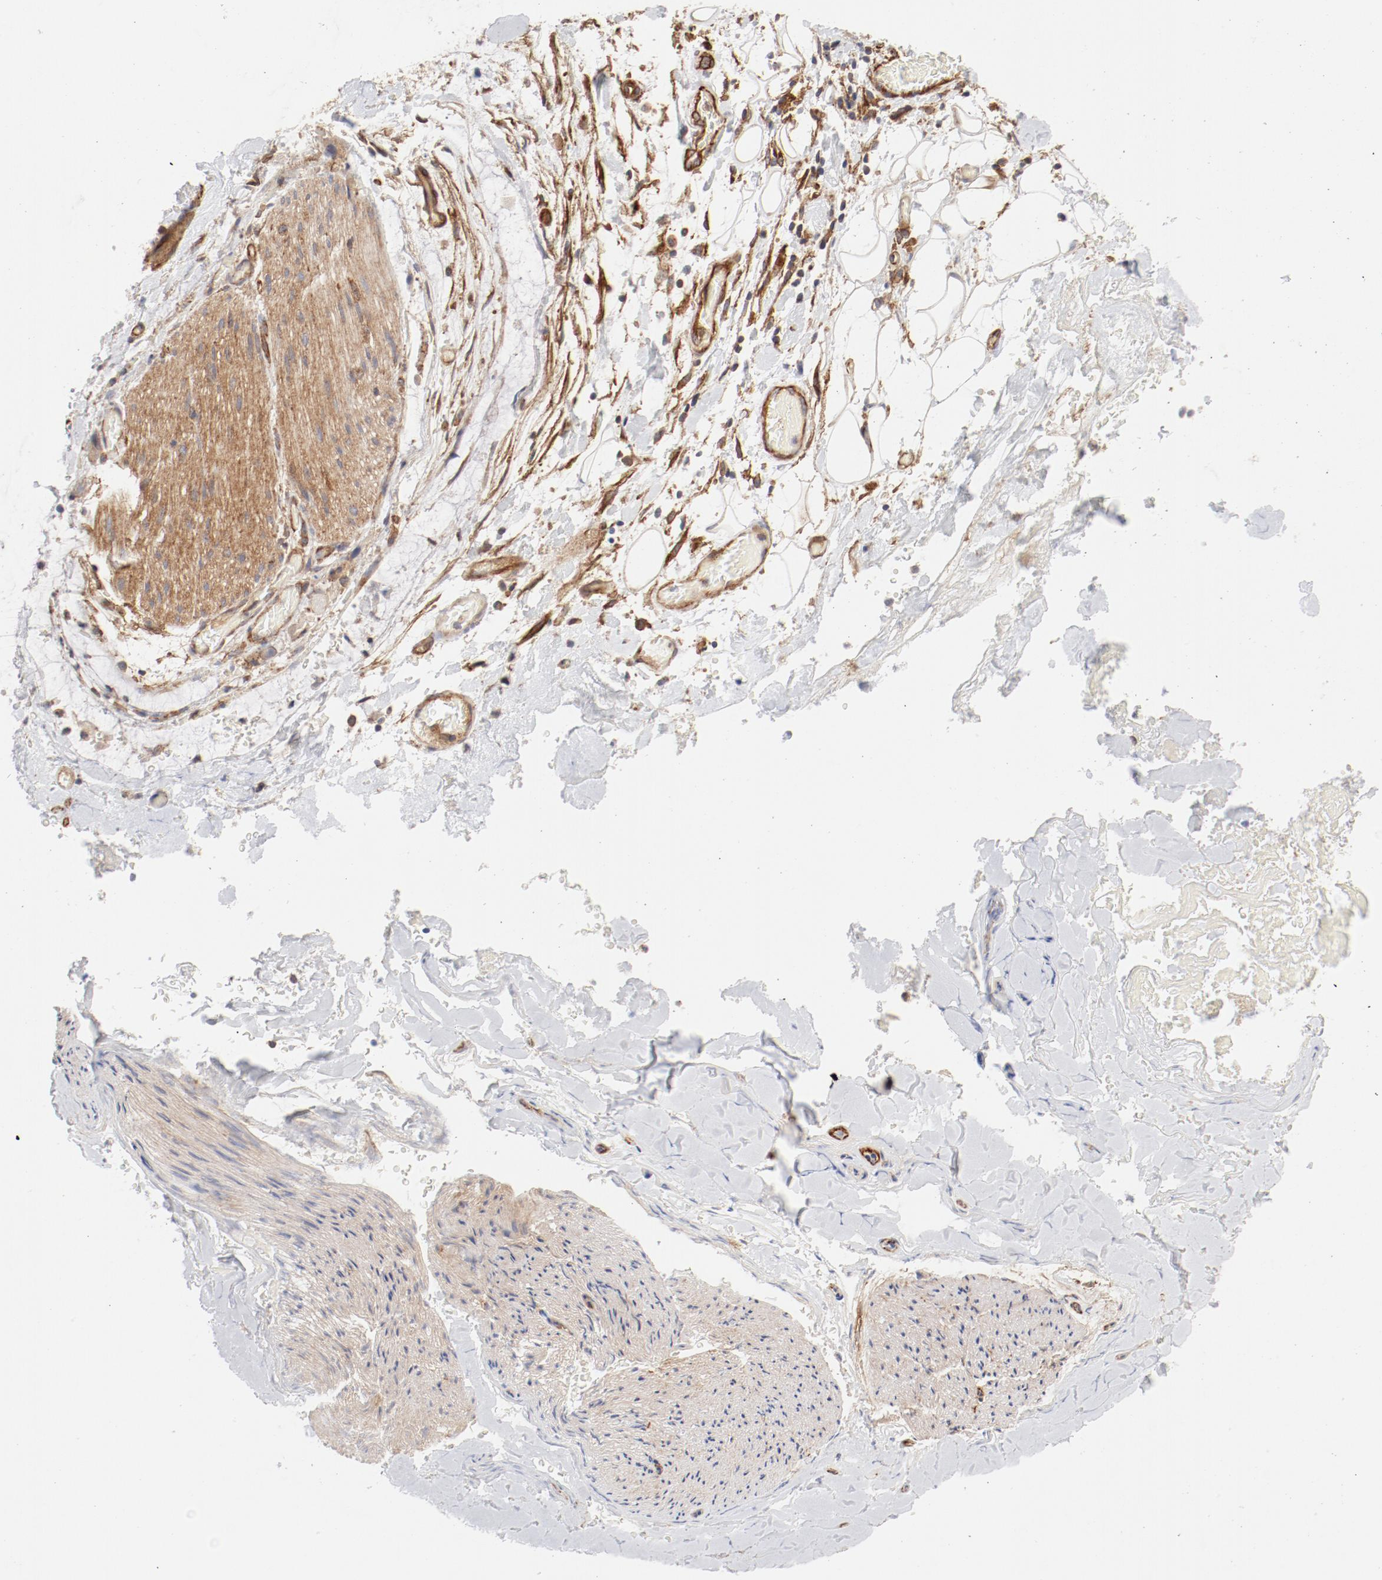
{"staining": {"intensity": "negative", "quantity": "none", "location": "none"}, "tissue": "adipose tissue", "cell_type": "Adipocytes", "image_type": "normal", "snomed": [{"axis": "morphology", "description": "Normal tissue, NOS"}, {"axis": "morphology", "description": "Cholangiocarcinoma"}, {"axis": "topography", "description": "Liver"}, {"axis": "topography", "description": "Peripheral nerve tissue"}], "caption": "Adipose tissue was stained to show a protein in brown. There is no significant expression in adipocytes.", "gene": "AP2A1", "patient": {"sex": "male", "age": 50}}